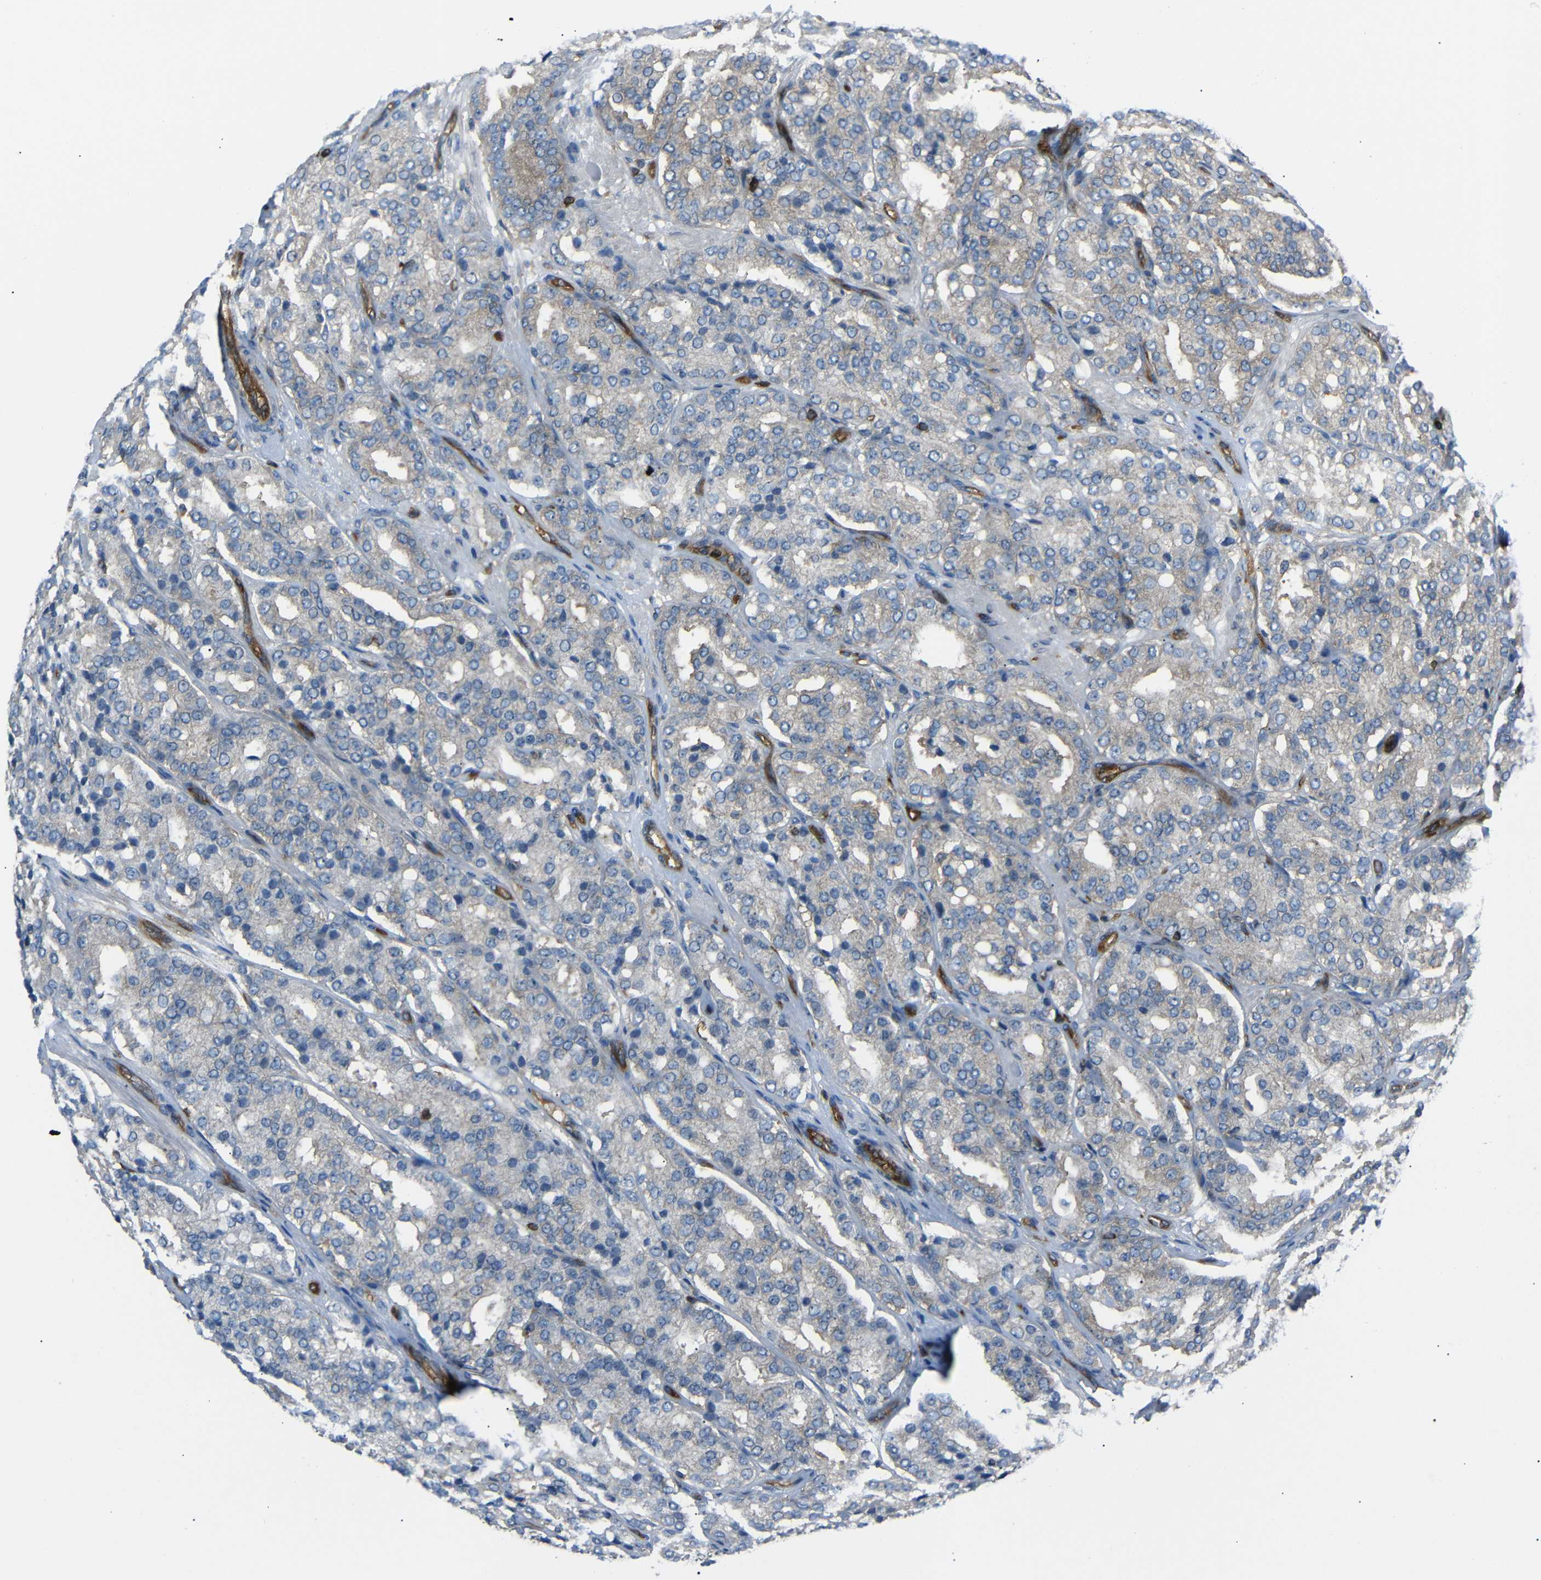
{"staining": {"intensity": "negative", "quantity": "none", "location": "none"}, "tissue": "prostate cancer", "cell_type": "Tumor cells", "image_type": "cancer", "snomed": [{"axis": "morphology", "description": "Adenocarcinoma, High grade"}, {"axis": "topography", "description": "Prostate"}], "caption": "There is no significant staining in tumor cells of prostate cancer (high-grade adenocarcinoma). (DAB IHC, high magnification).", "gene": "ARHGEF1", "patient": {"sex": "male", "age": 65}}